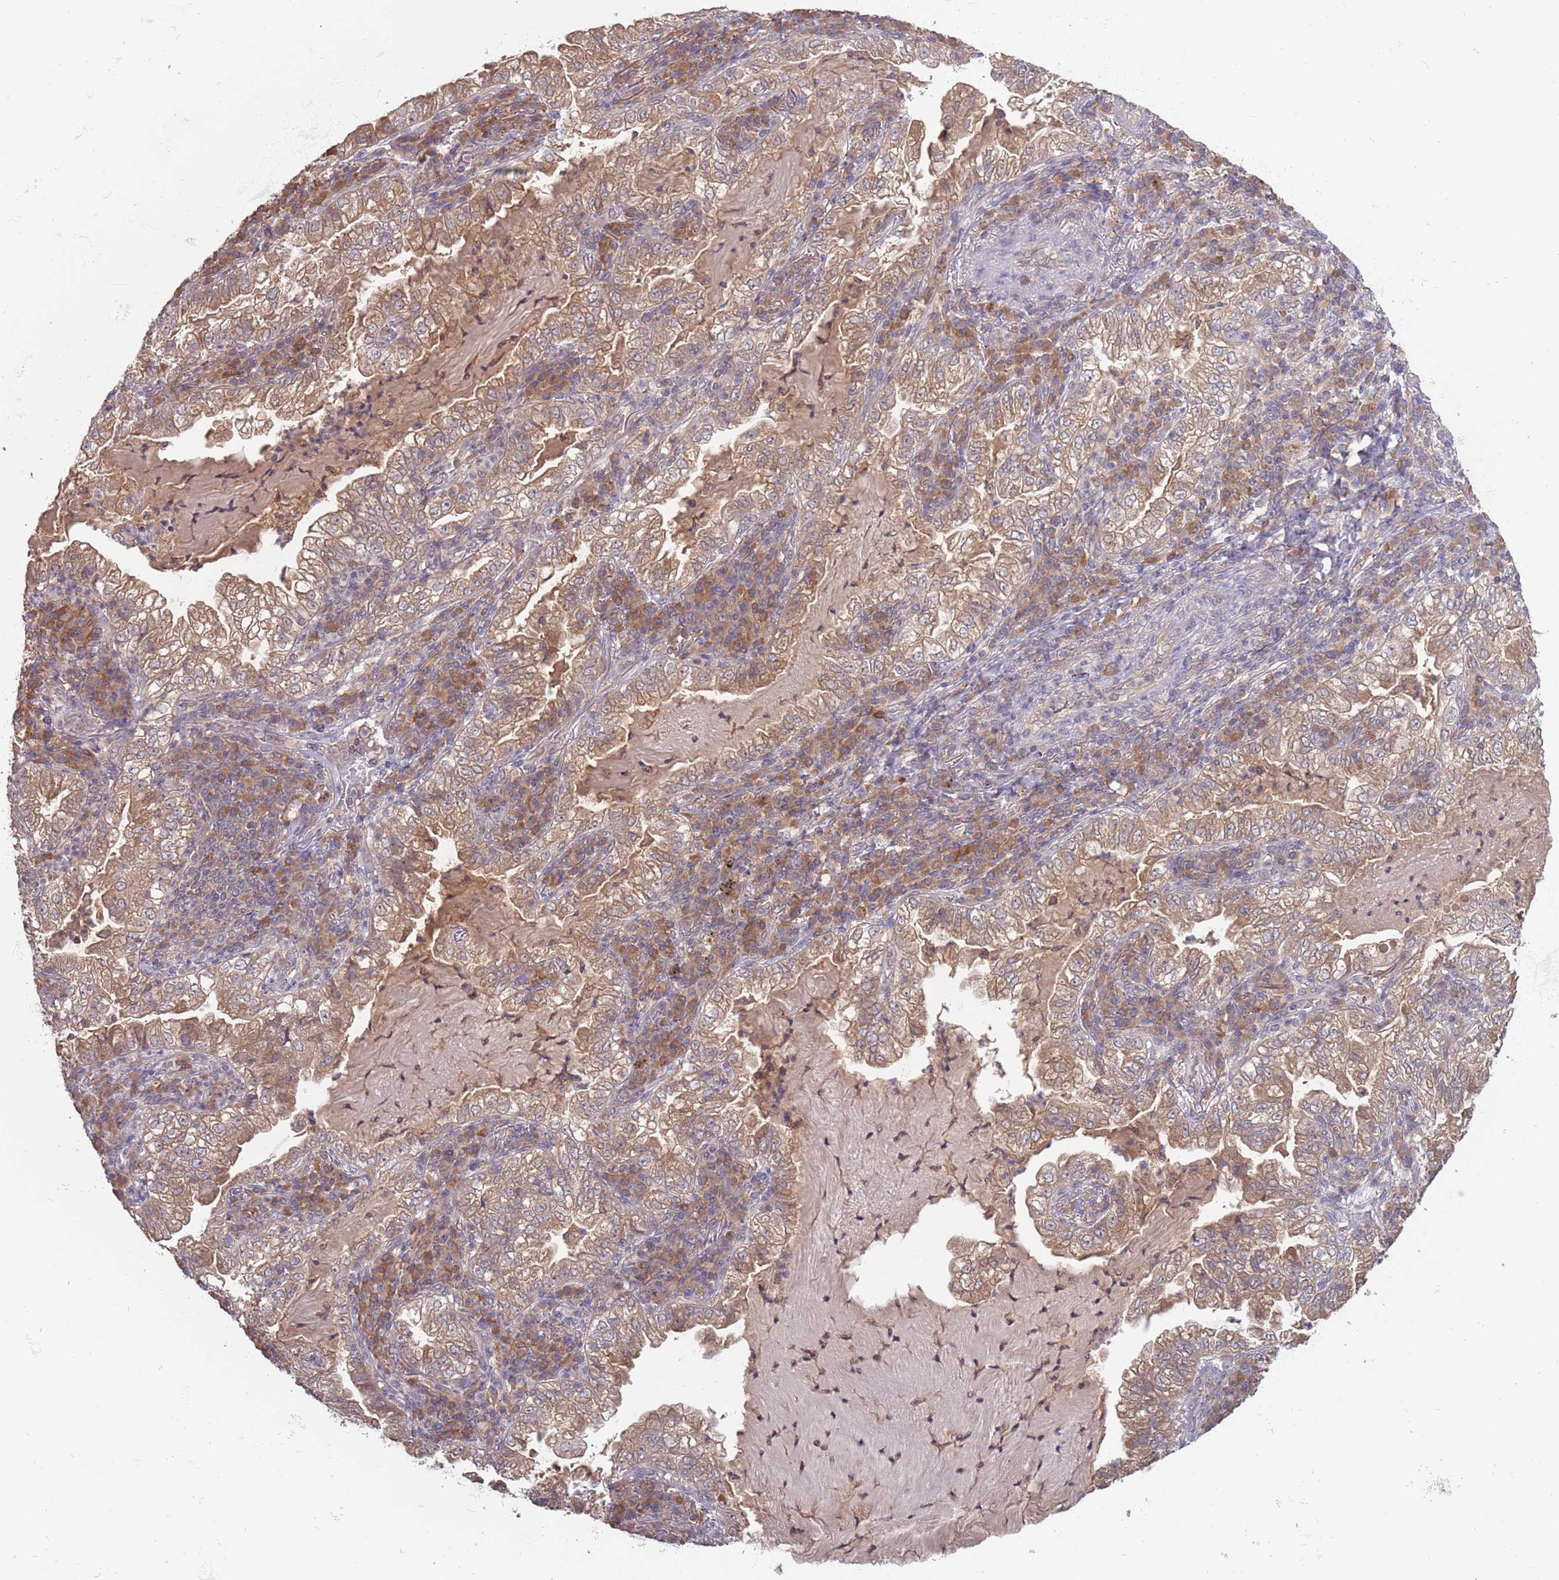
{"staining": {"intensity": "moderate", "quantity": ">75%", "location": "cytoplasmic/membranous"}, "tissue": "lung cancer", "cell_type": "Tumor cells", "image_type": "cancer", "snomed": [{"axis": "morphology", "description": "Adenocarcinoma, NOS"}, {"axis": "topography", "description": "Lung"}], "caption": "Moderate cytoplasmic/membranous expression for a protein is seen in approximately >75% of tumor cells of lung adenocarcinoma using immunohistochemistry.", "gene": "USP32", "patient": {"sex": "female", "age": 73}}